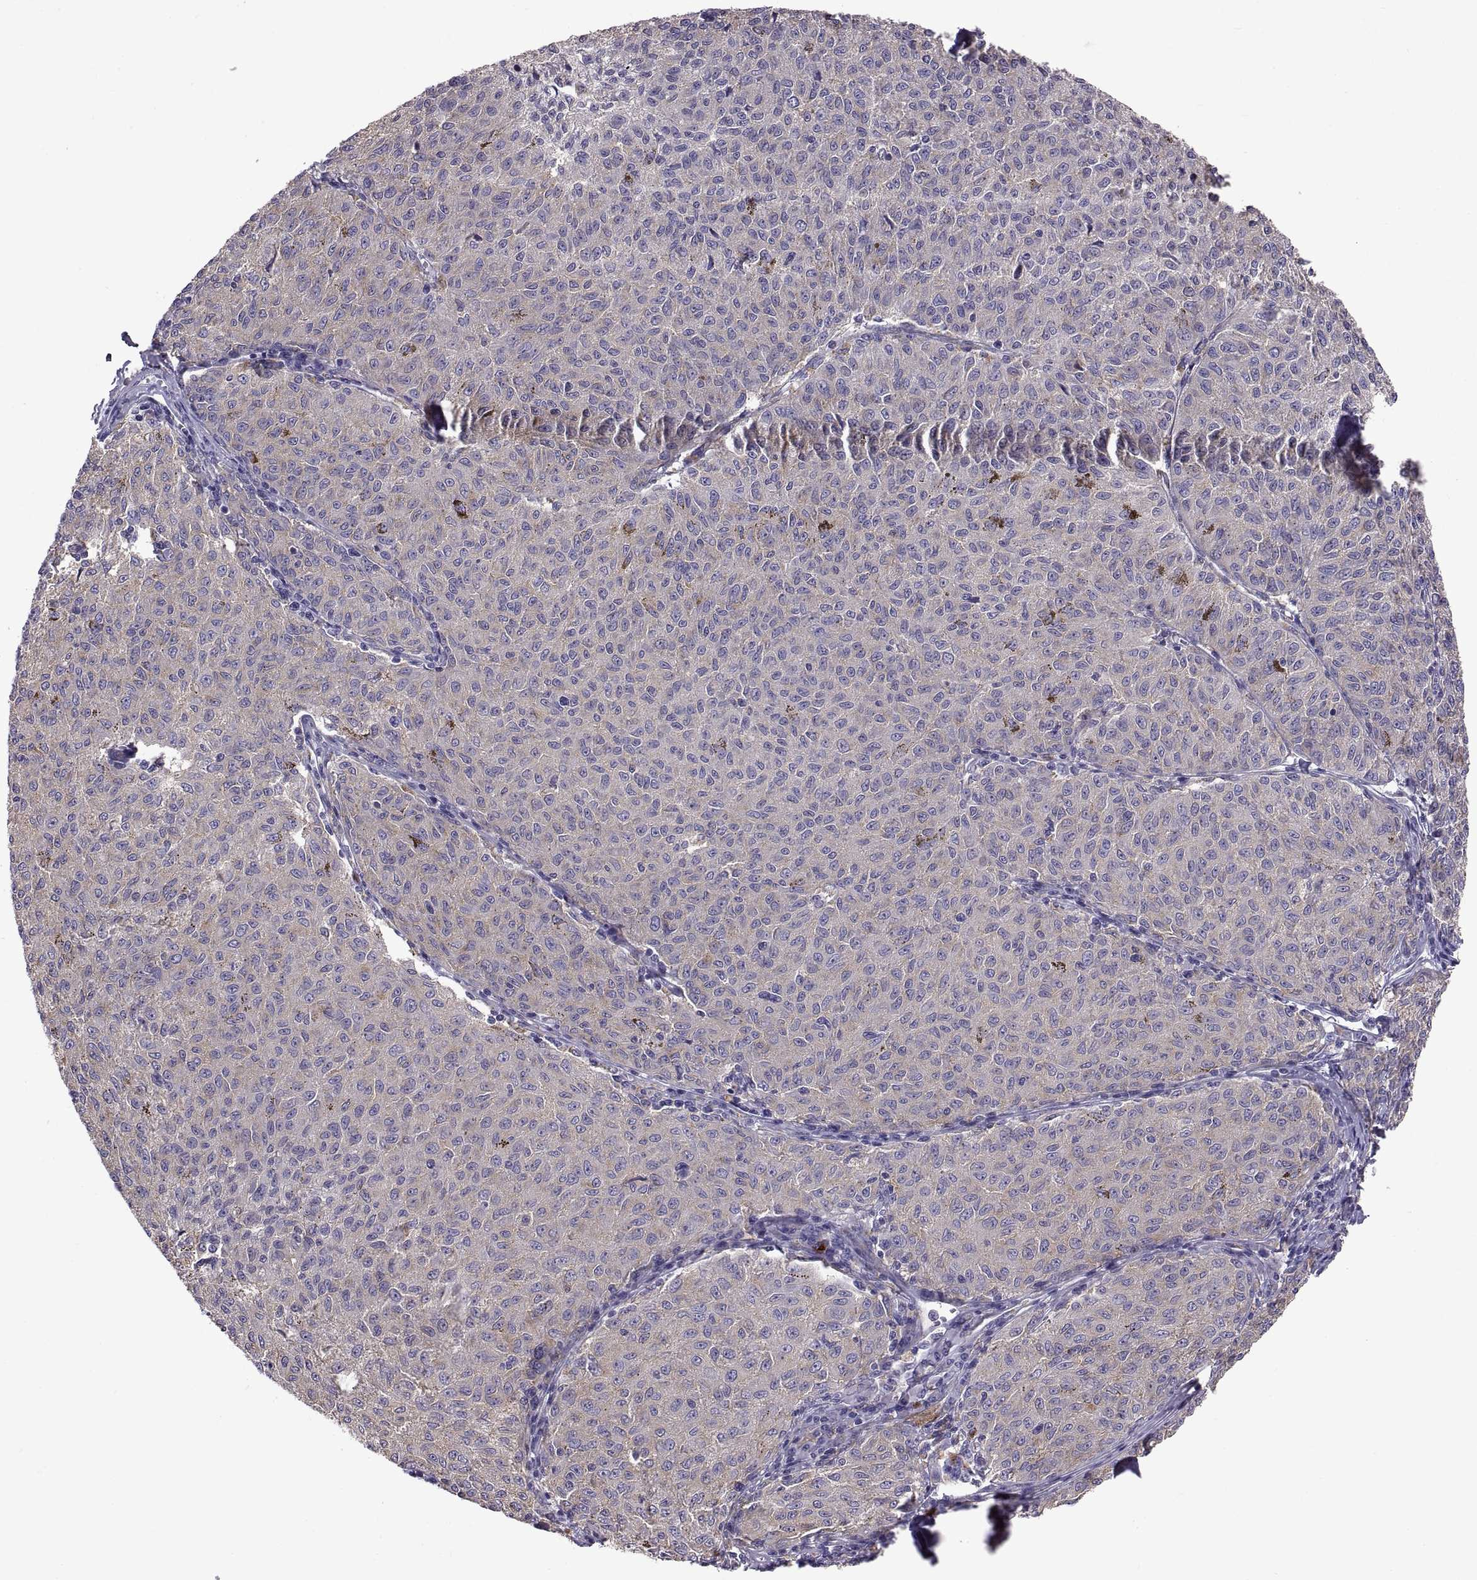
{"staining": {"intensity": "negative", "quantity": "none", "location": "none"}, "tissue": "melanoma", "cell_type": "Tumor cells", "image_type": "cancer", "snomed": [{"axis": "morphology", "description": "Malignant melanoma, NOS"}, {"axis": "topography", "description": "Skin"}], "caption": "An image of melanoma stained for a protein reveals no brown staining in tumor cells.", "gene": "ARSL", "patient": {"sex": "female", "age": 72}}